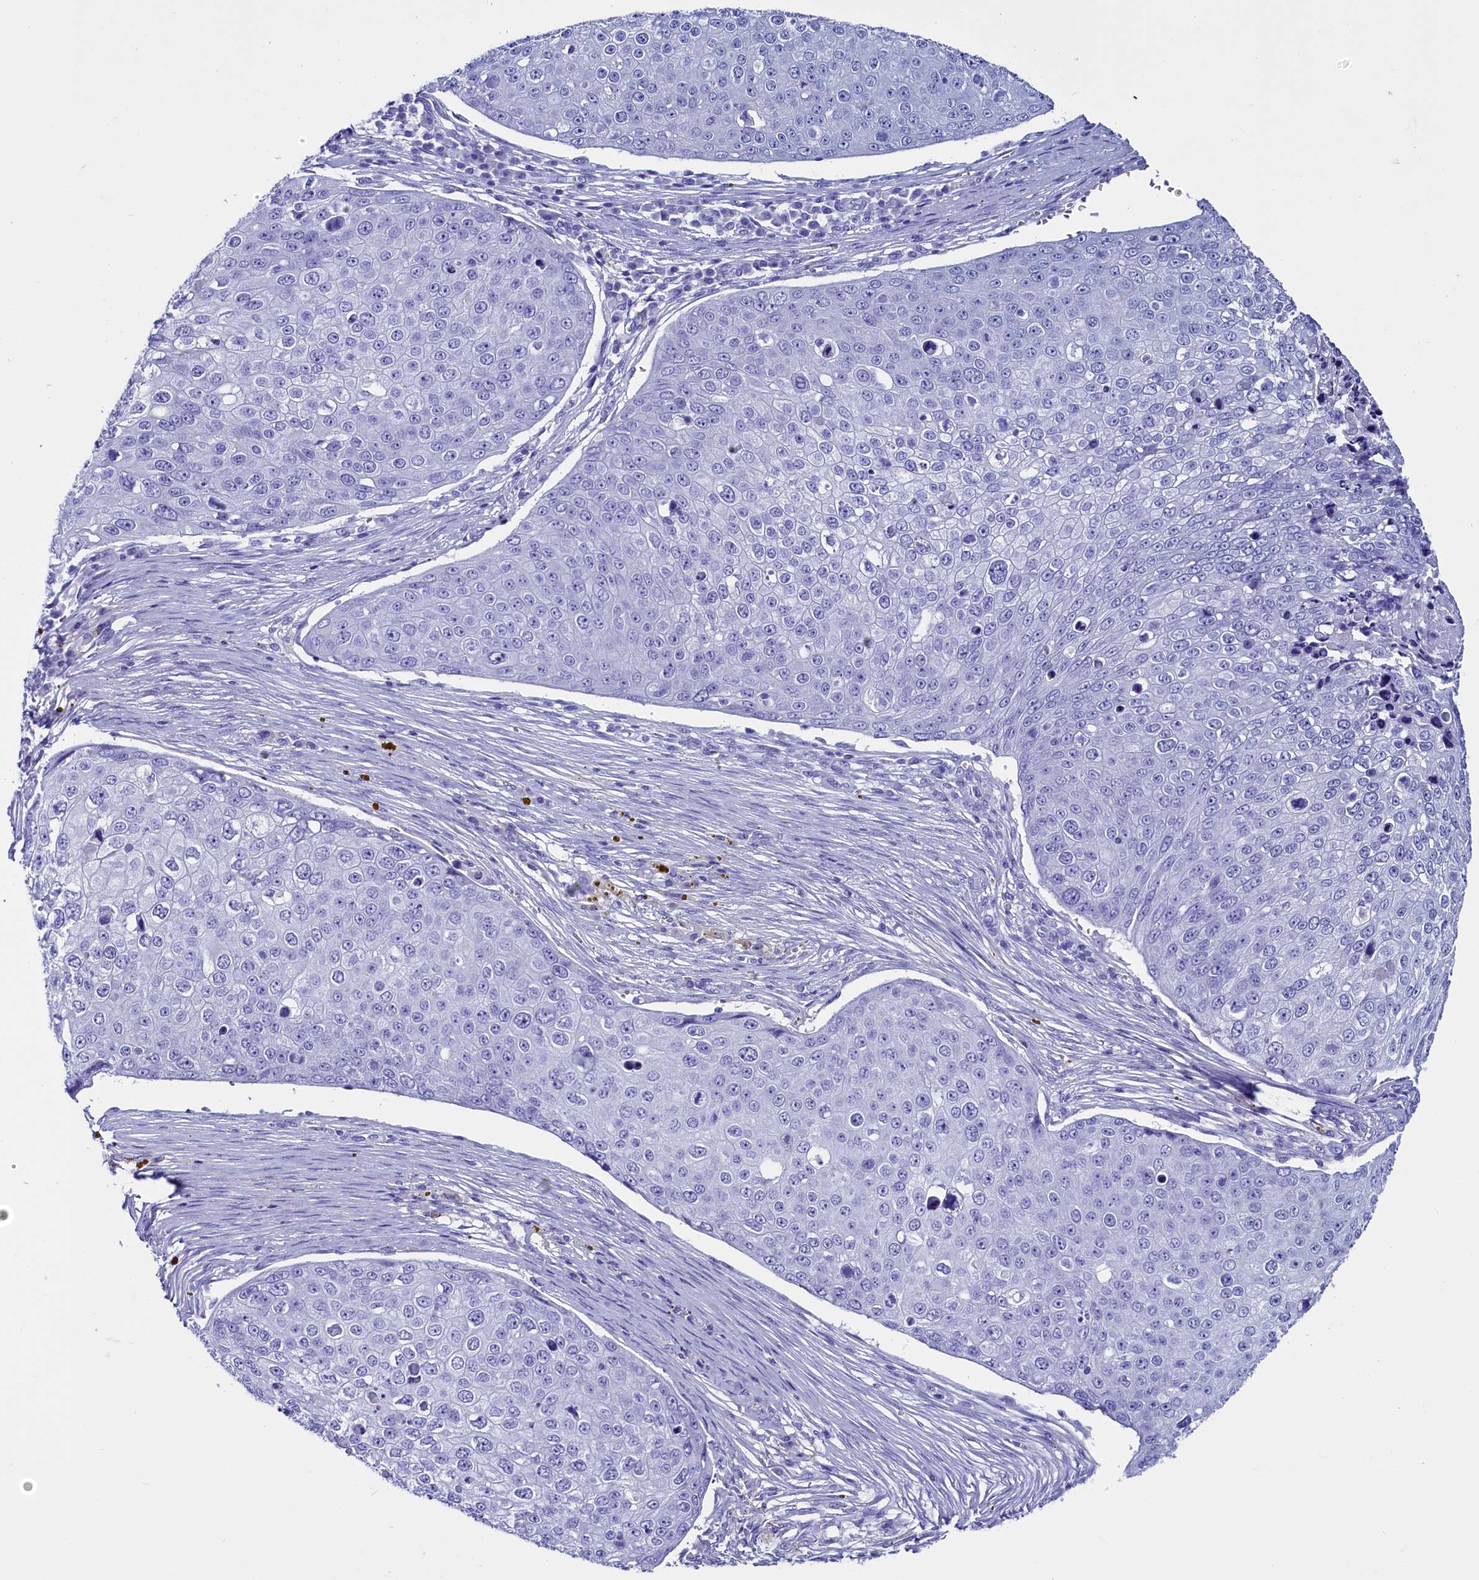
{"staining": {"intensity": "negative", "quantity": "none", "location": "none"}, "tissue": "skin cancer", "cell_type": "Tumor cells", "image_type": "cancer", "snomed": [{"axis": "morphology", "description": "Squamous cell carcinoma, NOS"}, {"axis": "topography", "description": "Skin"}], "caption": "Skin cancer stained for a protein using immunohistochemistry exhibits no staining tumor cells.", "gene": "ANKRD29", "patient": {"sex": "male", "age": 71}}